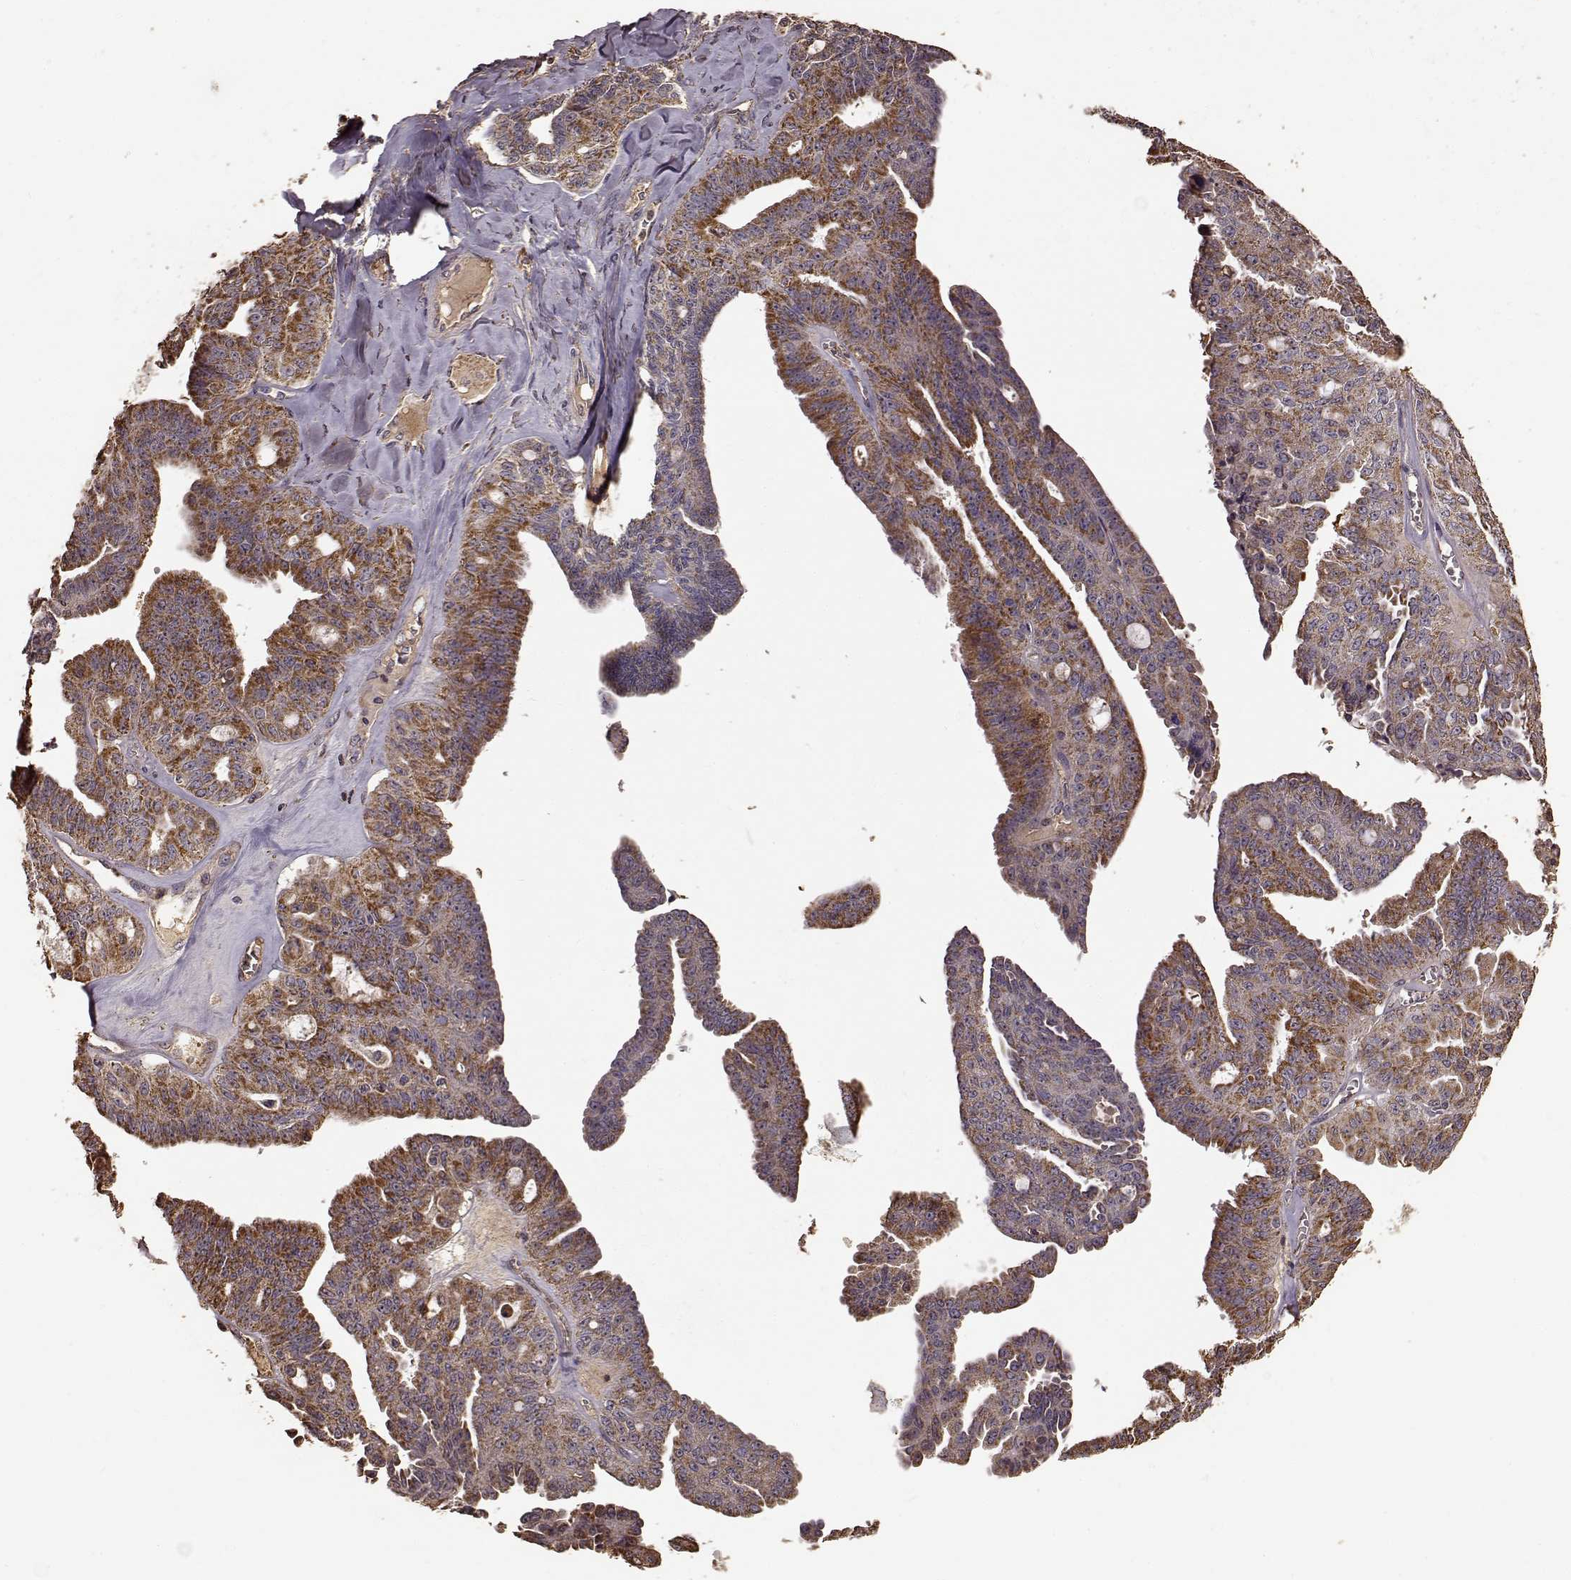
{"staining": {"intensity": "strong", "quantity": "25%-75%", "location": "cytoplasmic/membranous"}, "tissue": "ovarian cancer", "cell_type": "Tumor cells", "image_type": "cancer", "snomed": [{"axis": "morphology", "description": "Cystadenocarcinoma, serous, NOS"}, {"axis": "topography", "description": "Ovary"}], "caption": "Immunohistochemical staining of ovarian cancer displays high levels of strong cytoplasmic/membranous expression in approximately 25%-75% of tumor cells.", "gene": "PTGES2", "patient": {"sex": "female", "age": 71}}